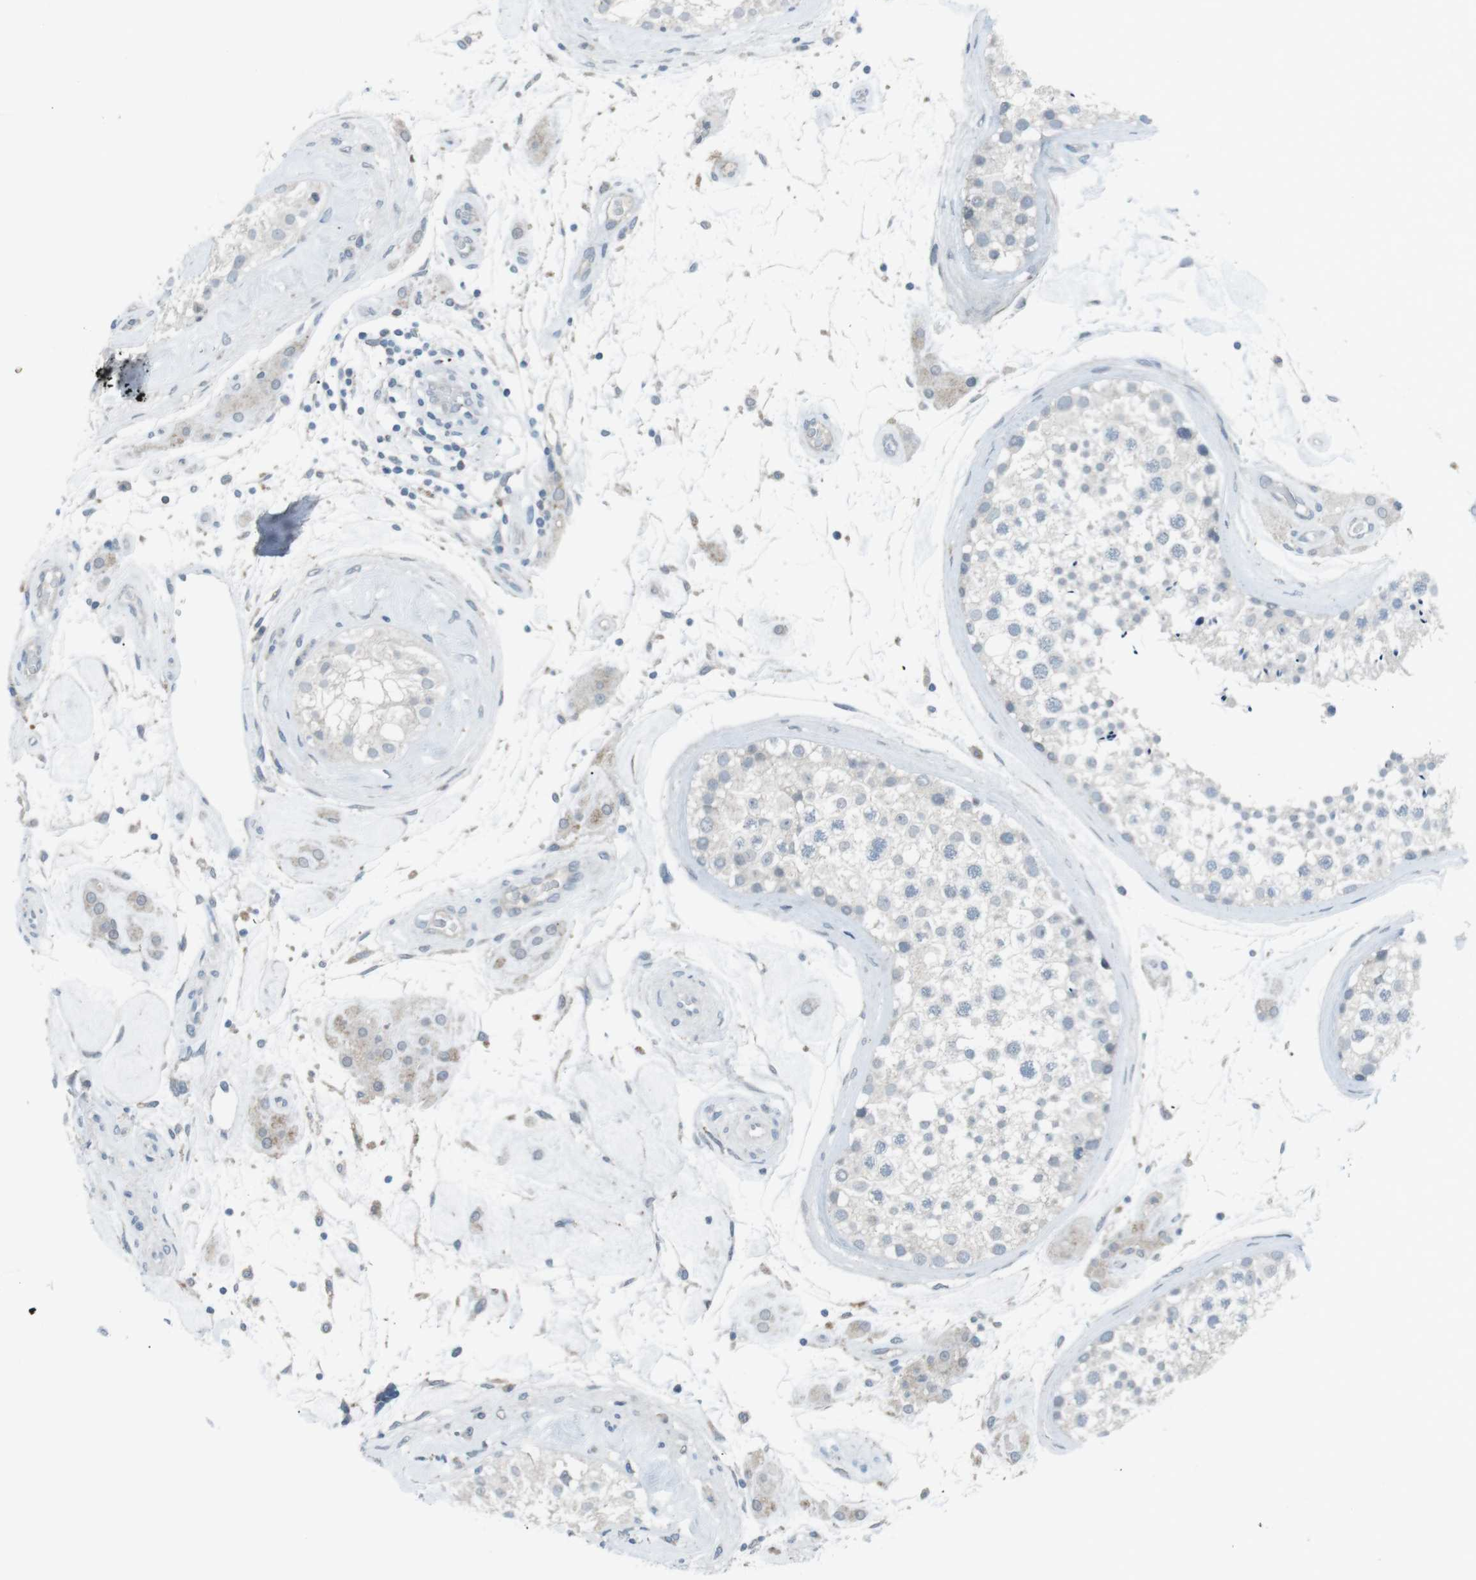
{"staining": {"intensity": "negative", "quantity": "none", "location": "none"}, "tissue": "testis", "cell_type": "Cells in seminiferous ducts", "image_type": "normal", "snomed": [{"axis": "morphology", "description": "Normal tissue, NOS"}, {"axis": "topography", "description": "Testis"}], "caption": "Micrograph shows no protein staining in cells in seminiferous ducts of benign testis.", "gene": "FCRLA", "patient": {"sex": "male", "age": 46}}